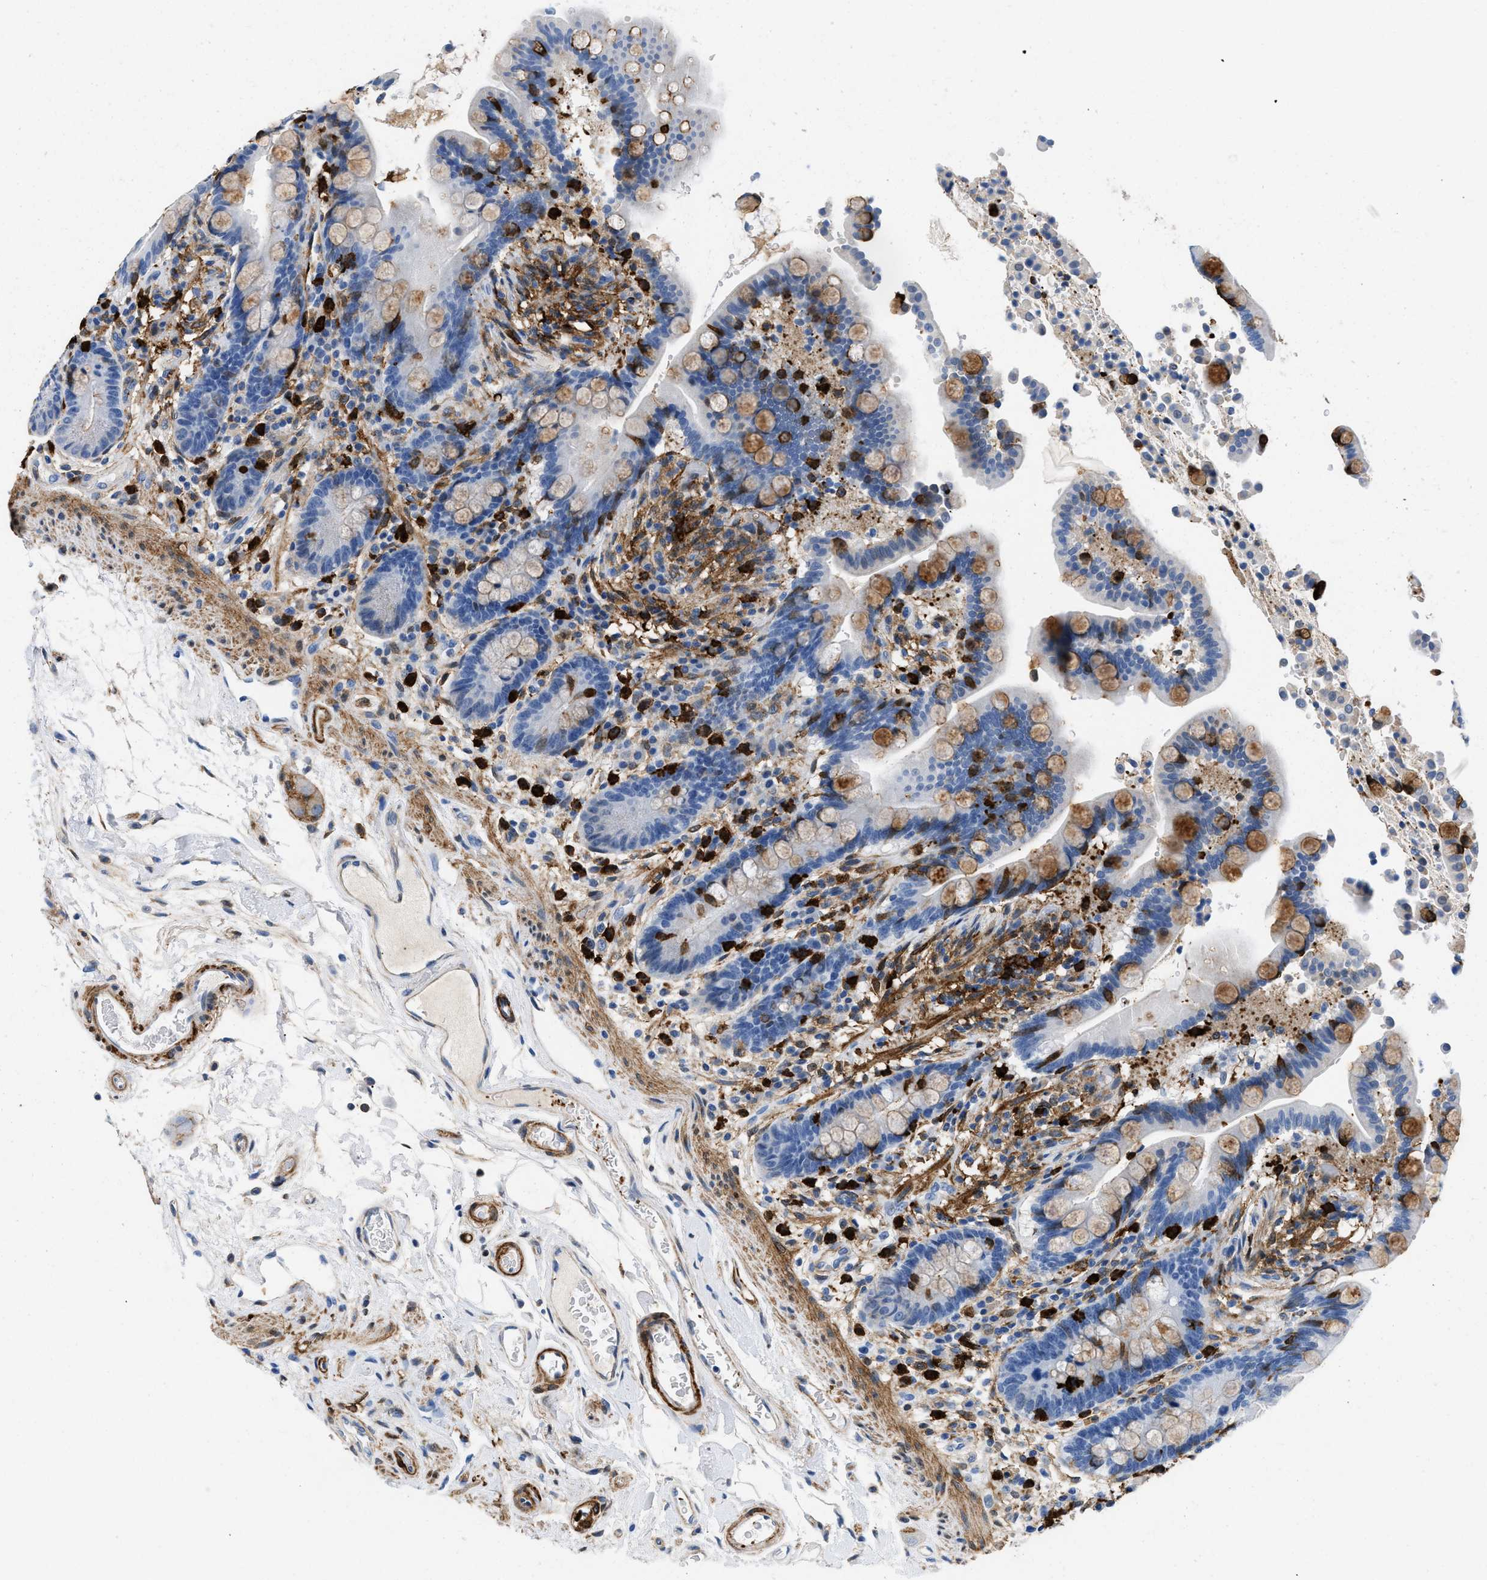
{"staining": {"intensity": "strong", "quantity": ">75%", "location": "cytoplasmic/membranous"}, "tissue": "colon", "cell_type": "Endothelial cells", "image_type": "normal", "snomed": [{"axis": "morphology", "description": "Normal tissue, NOS"}, {"axis": "topography", "description": "Colon"}], "caption": "Approximately >75% of endothelial cells in unremarkable colon display strong cytoplasmic/membranous protein positivity as visualized by brown immunohistochemical staining.", "gene": "GSN", "patient": {"sex": "male", "age": 73}}